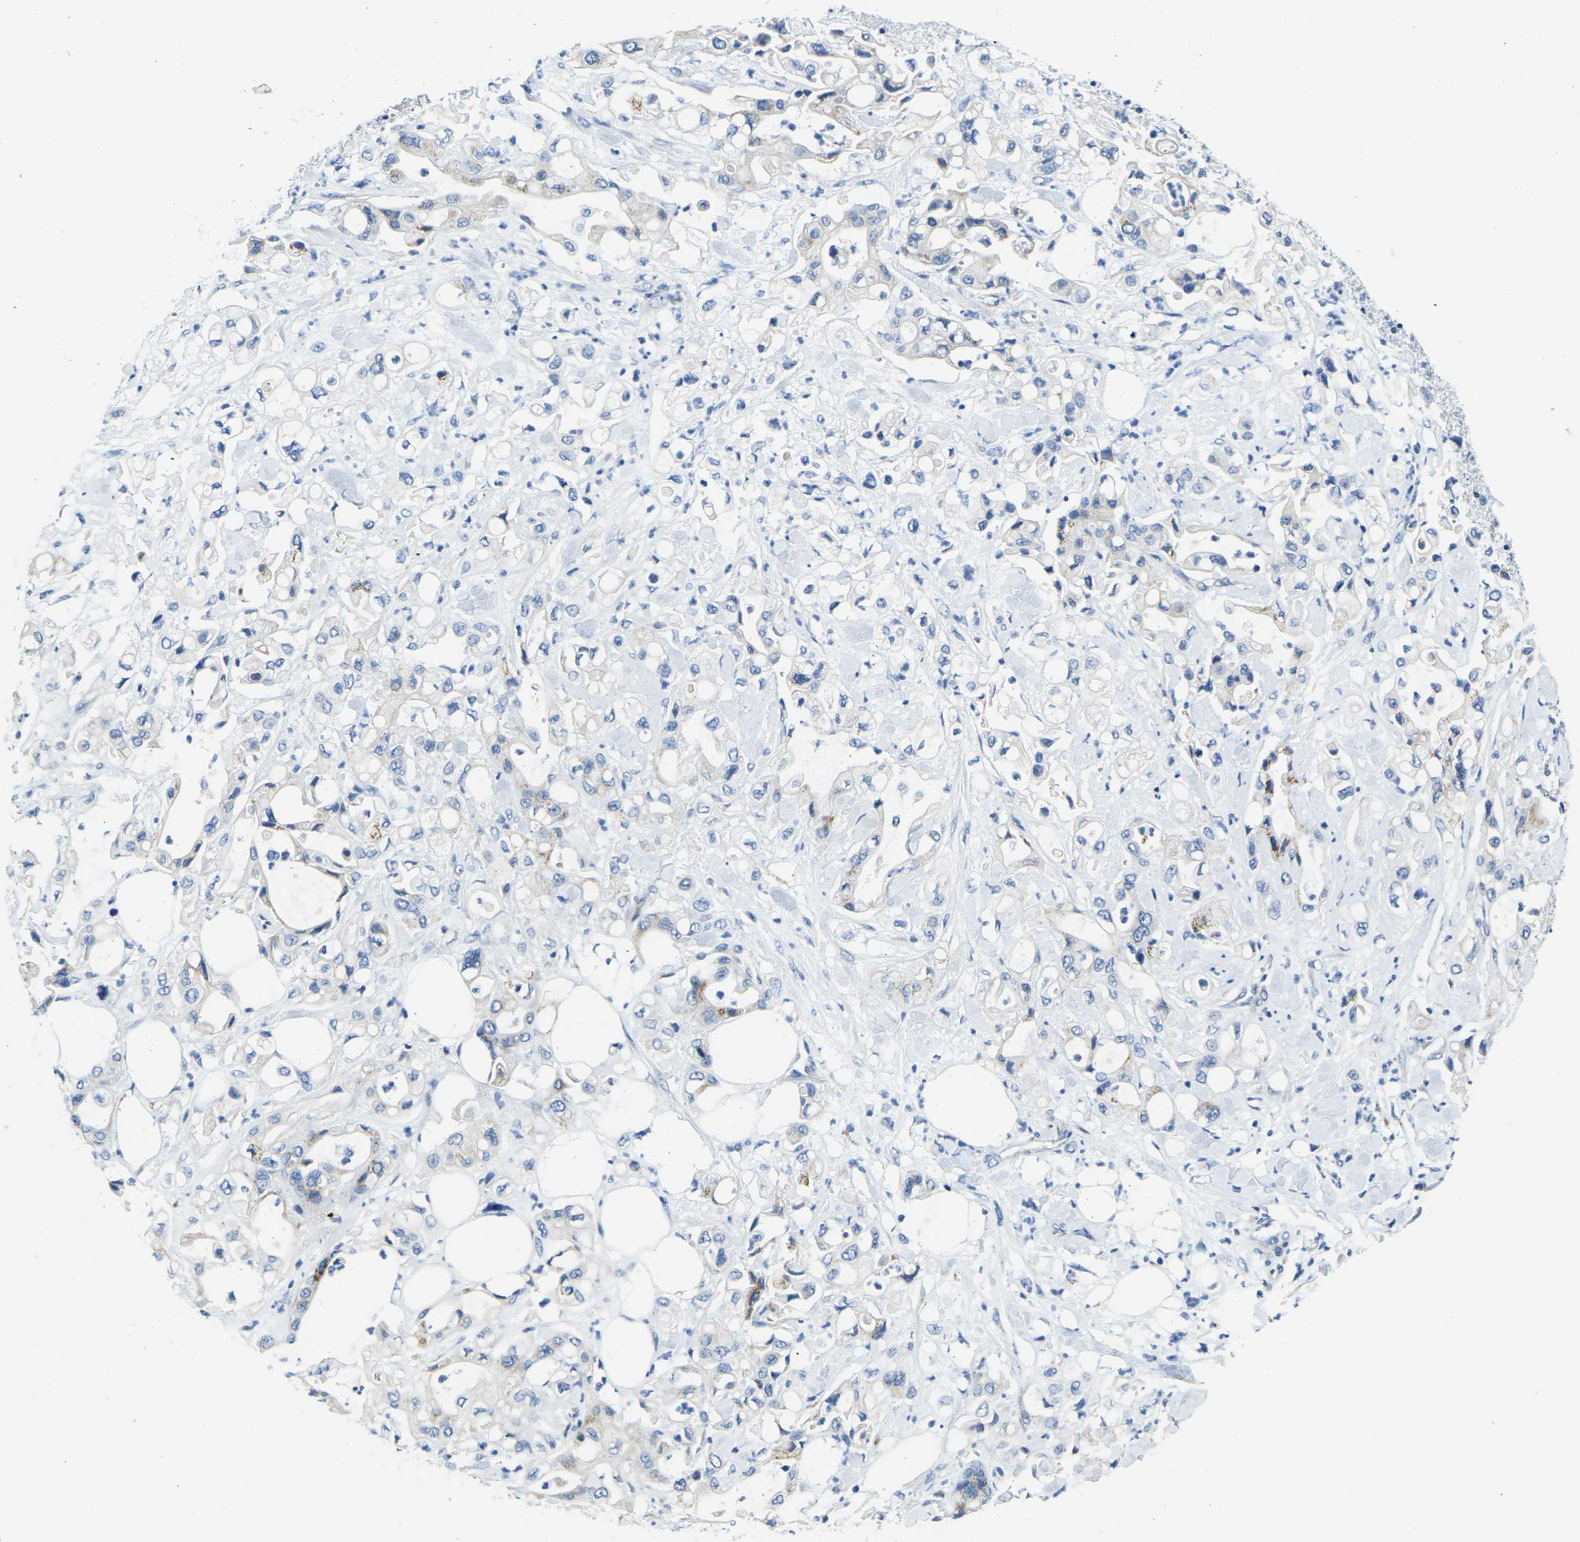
{"staining": {"intensity": "moderate", "quantity": "<25%", "location": "cytoplasmic/membranous"}, "tissue": "pancreatic cancer", "cell_type": "Tumor cells", "image_type": "cancer", "snomed": [{"axis": "morphology", "description": "Adenocarcinoma, NOS"}, {"axis": "topography", "description": "Pancreas"}], "caption": "About <25% of tumor cells in adenocarcinoma (pancreatic) display moderate cytoplasmic/membranous protein positivity as visualized by brown immunohistochemical staining.", "gene": "CRK", "patient": {"sex": "male", "age": 70}}